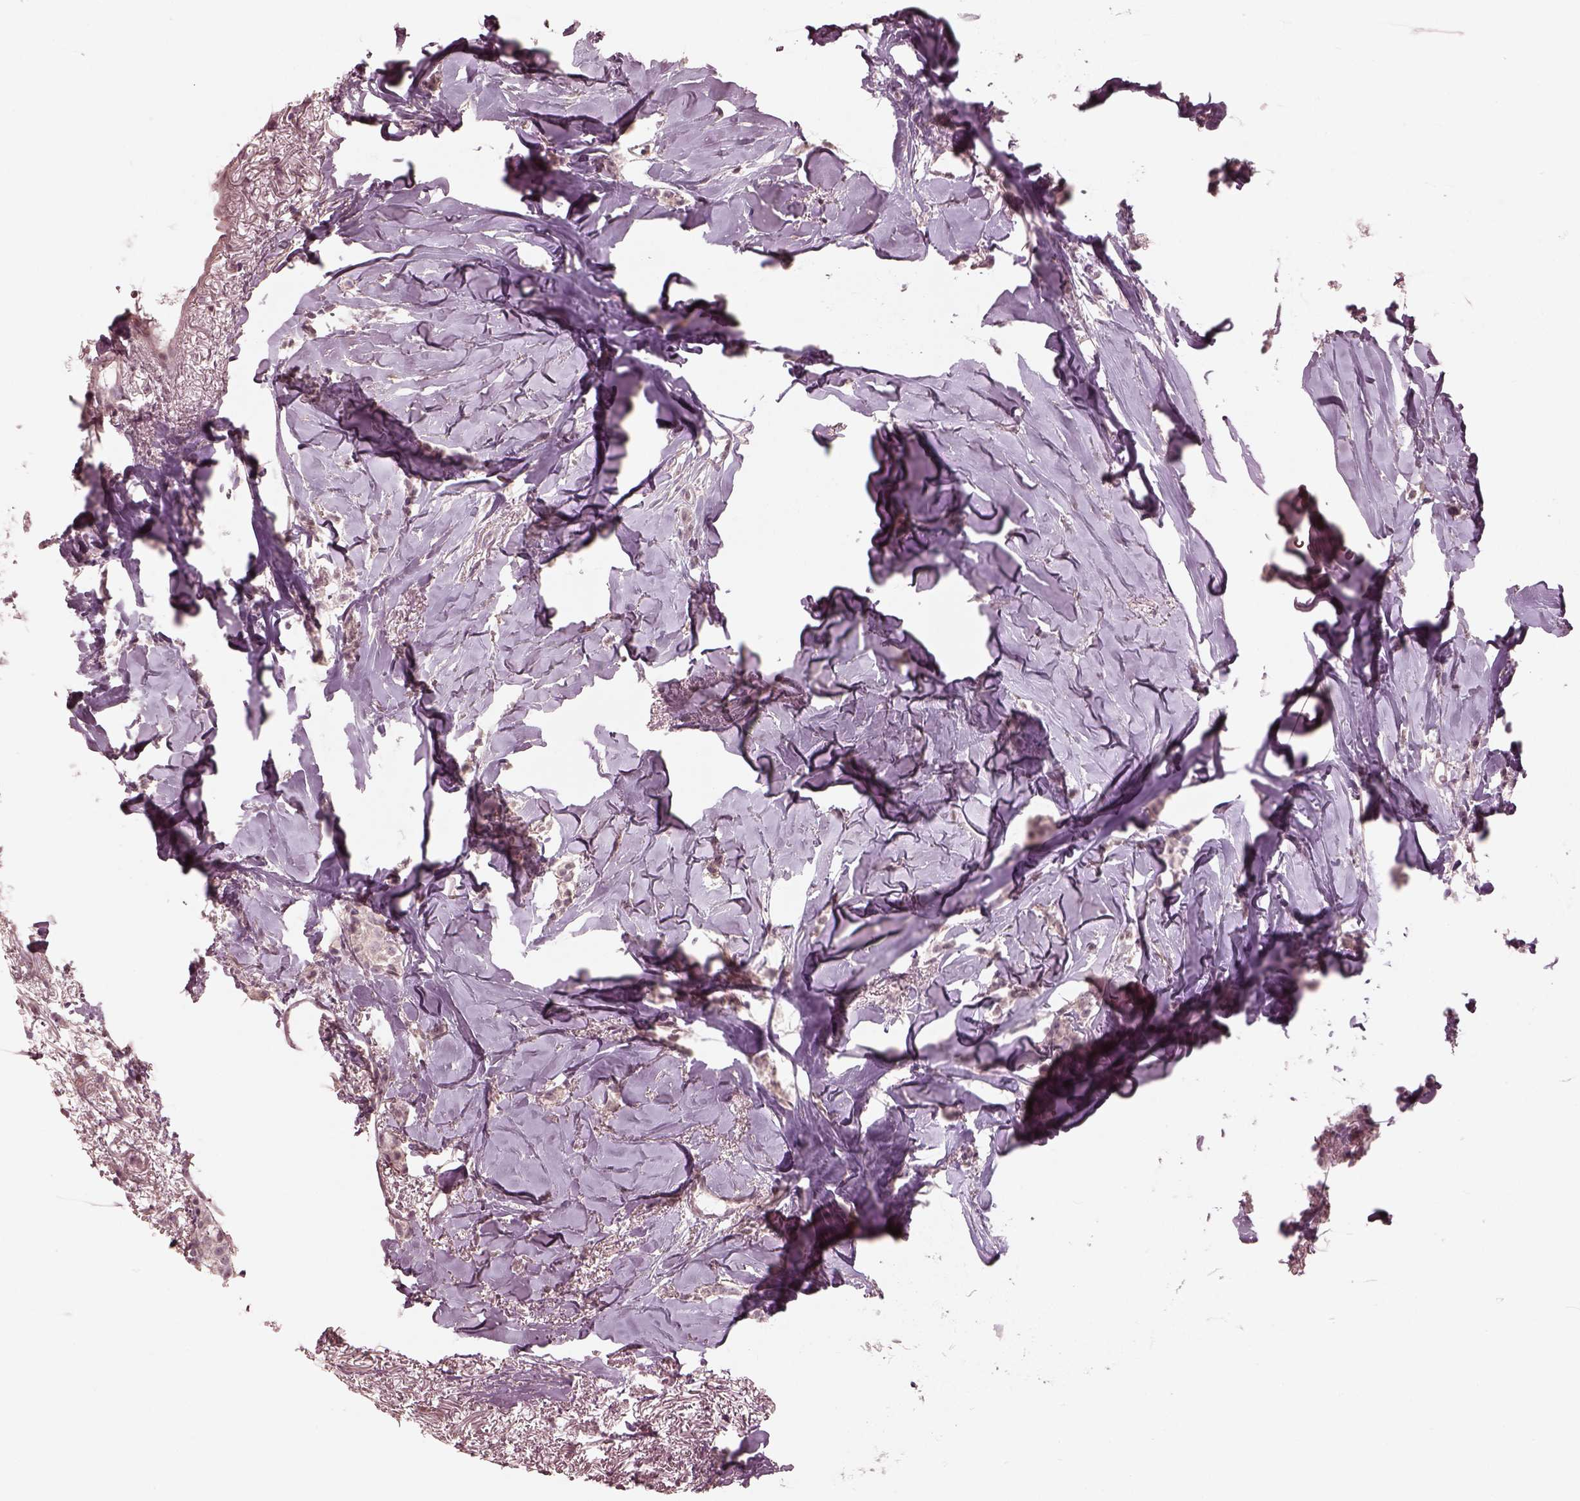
{"staining": {"intensity": "negative", "quantity": "none", "location": "none"}, "tissue": "breast cancer", "cell_type": "Tumor cells", "image_type": "cancer", "snomed": [{"axis": "morphology", "description": "Duct carcinoma"}, {"axis": "topography", "description": "Breast"}], "caption": "High power microscopy micrograph of an immunohistochemistry (IHC) micrograph of breast infiltrating ductal carcinoma, revealing no significant expression in tumor cells.", "gene": "IQCG", "patient": {"sex": "female", "age": 85}}